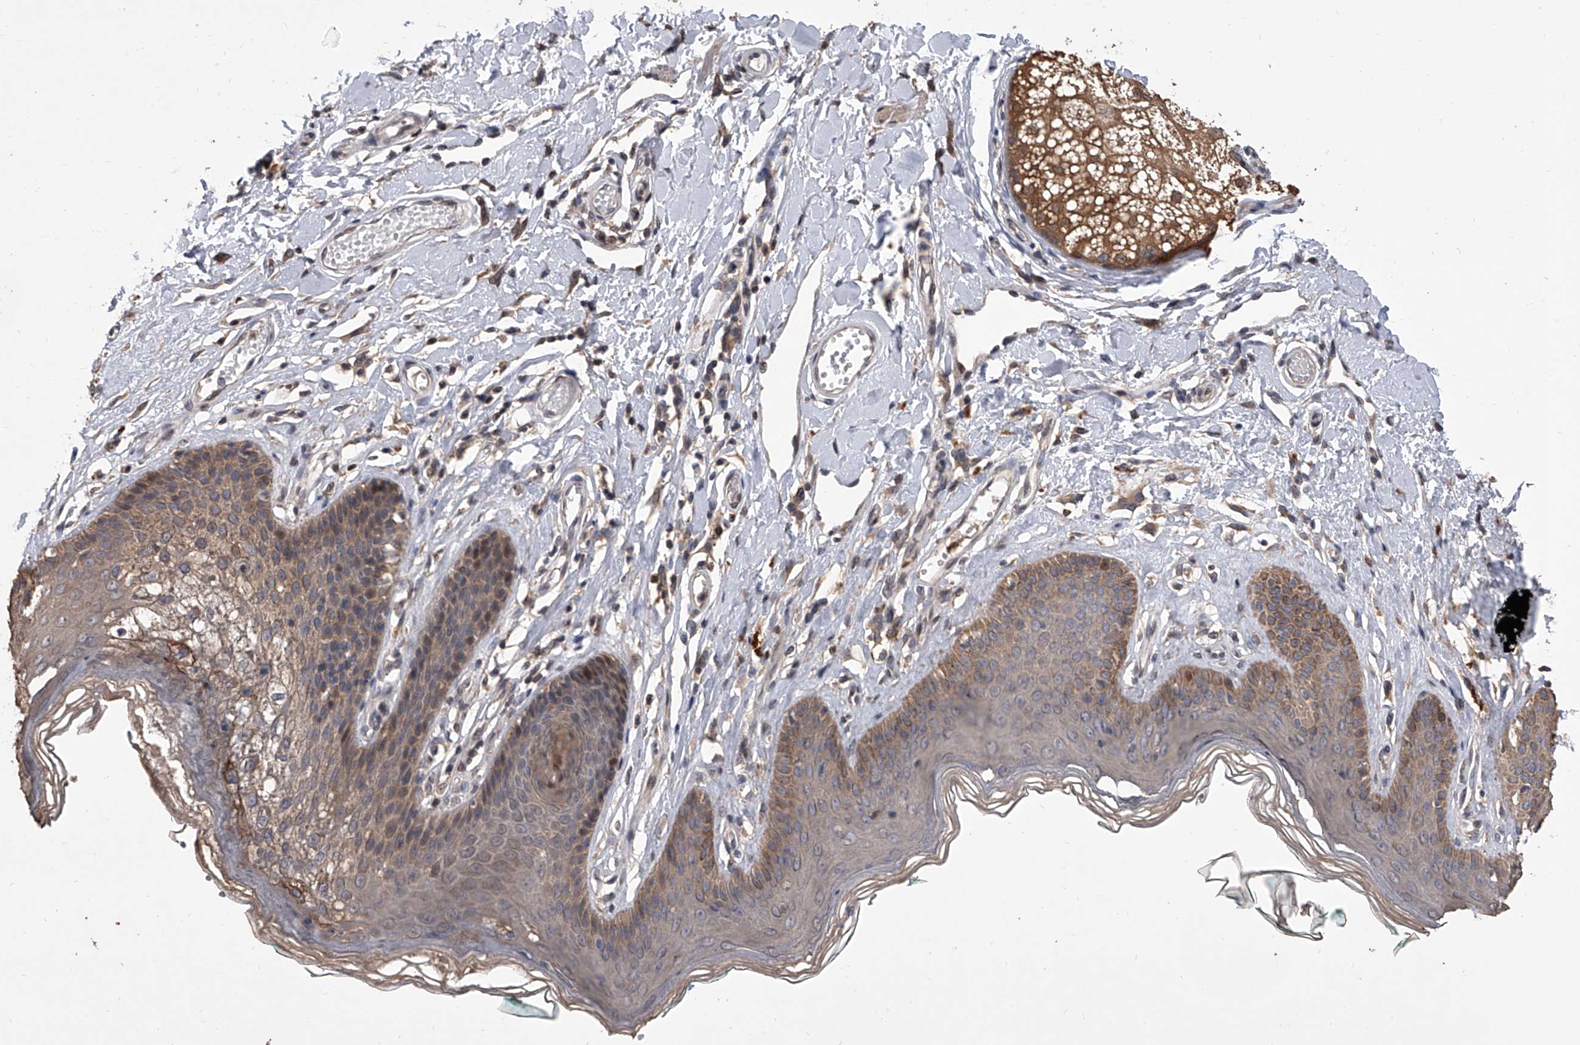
{"staining": {"intensity": "moderate", "quantity": ">75%", "location": "cytoplasmic/membranous,nuclear"}, "tissue": "skin", "cell_type": "Epidermal cells", "image_type": "normal", "snomed": [{"axis": "morphology", "description": "Normal tissue, NOS"}, {"axis": "morphology", "description": "Squamous cell carcinoma, NOS"}, {"axis": "topography", "description": "Vulva"}], "caption": "A high-resolution photomicrograph shows immunohistochemistry staining of unremarkable skin, which shows moderate cytoplasmic/membranous,nuclear expression in approximately >75% of epidermal cells.", "gene": "BHLHE23", "patient": {"sex": "female", "age": 85}}